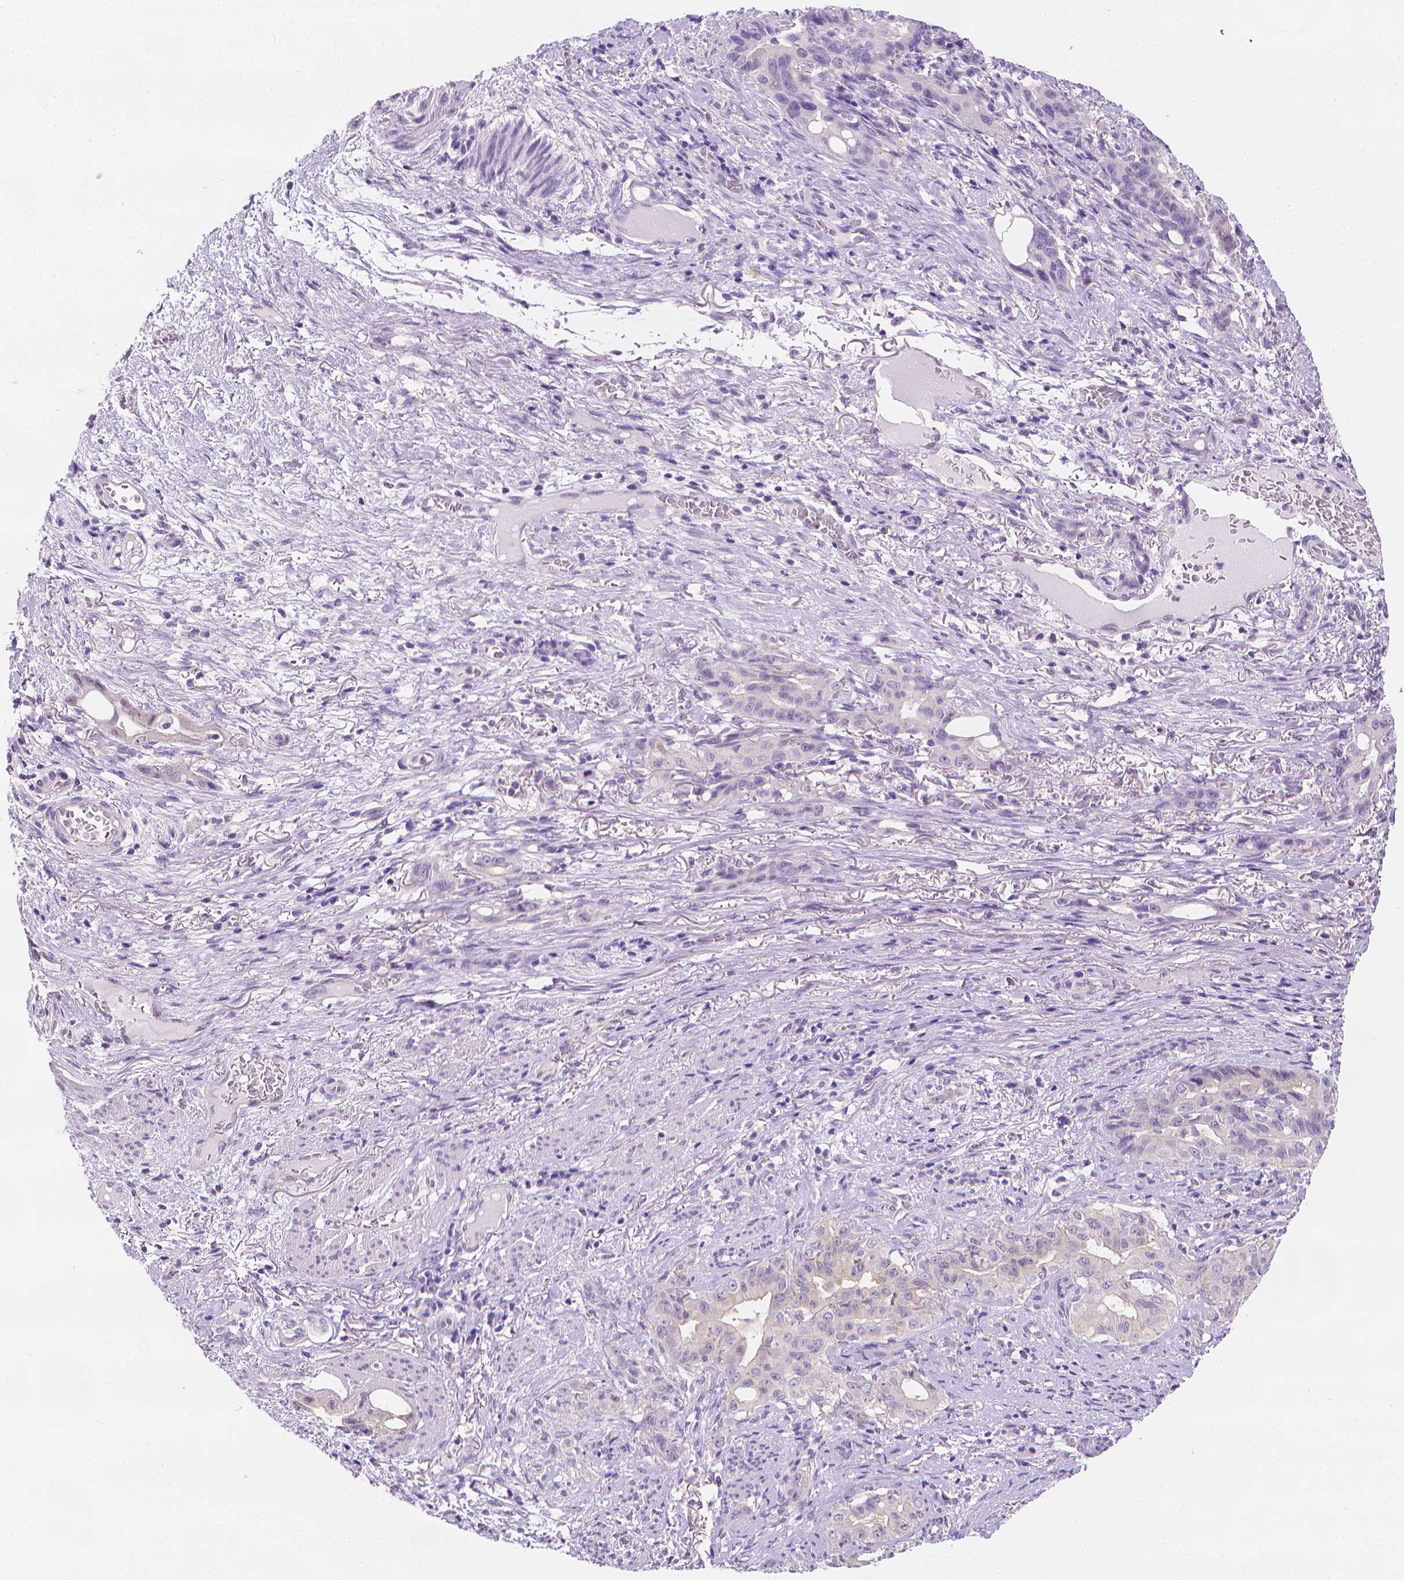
{"staining": {"intensity": "negative", "quantity": "none", "location": "none"}, "tissue": "stomach cancer", "cell_type": "Tumor cells", "image_type": "cancer", "snomed": [{"axis": "morphology", "description": "Normal tissue, NOS"}, {"axis": "morphology", "description": "Adenocarcinoma, NOS"}, {"axis": "topography", "description": "Esophagus"}, {"axis": "topography", "description": "Stomach, upper"}], "caption": "Histopathology image shows no significant protein positivity in tumor cells of adenocarcinoma (stomach). (Brightfield microscopy of DAB (3,3'-diaminobenzidine) immunohistochemistry at high magnification).", "gene": "FASN", "patient": {"sex": "male", "age": 62}}